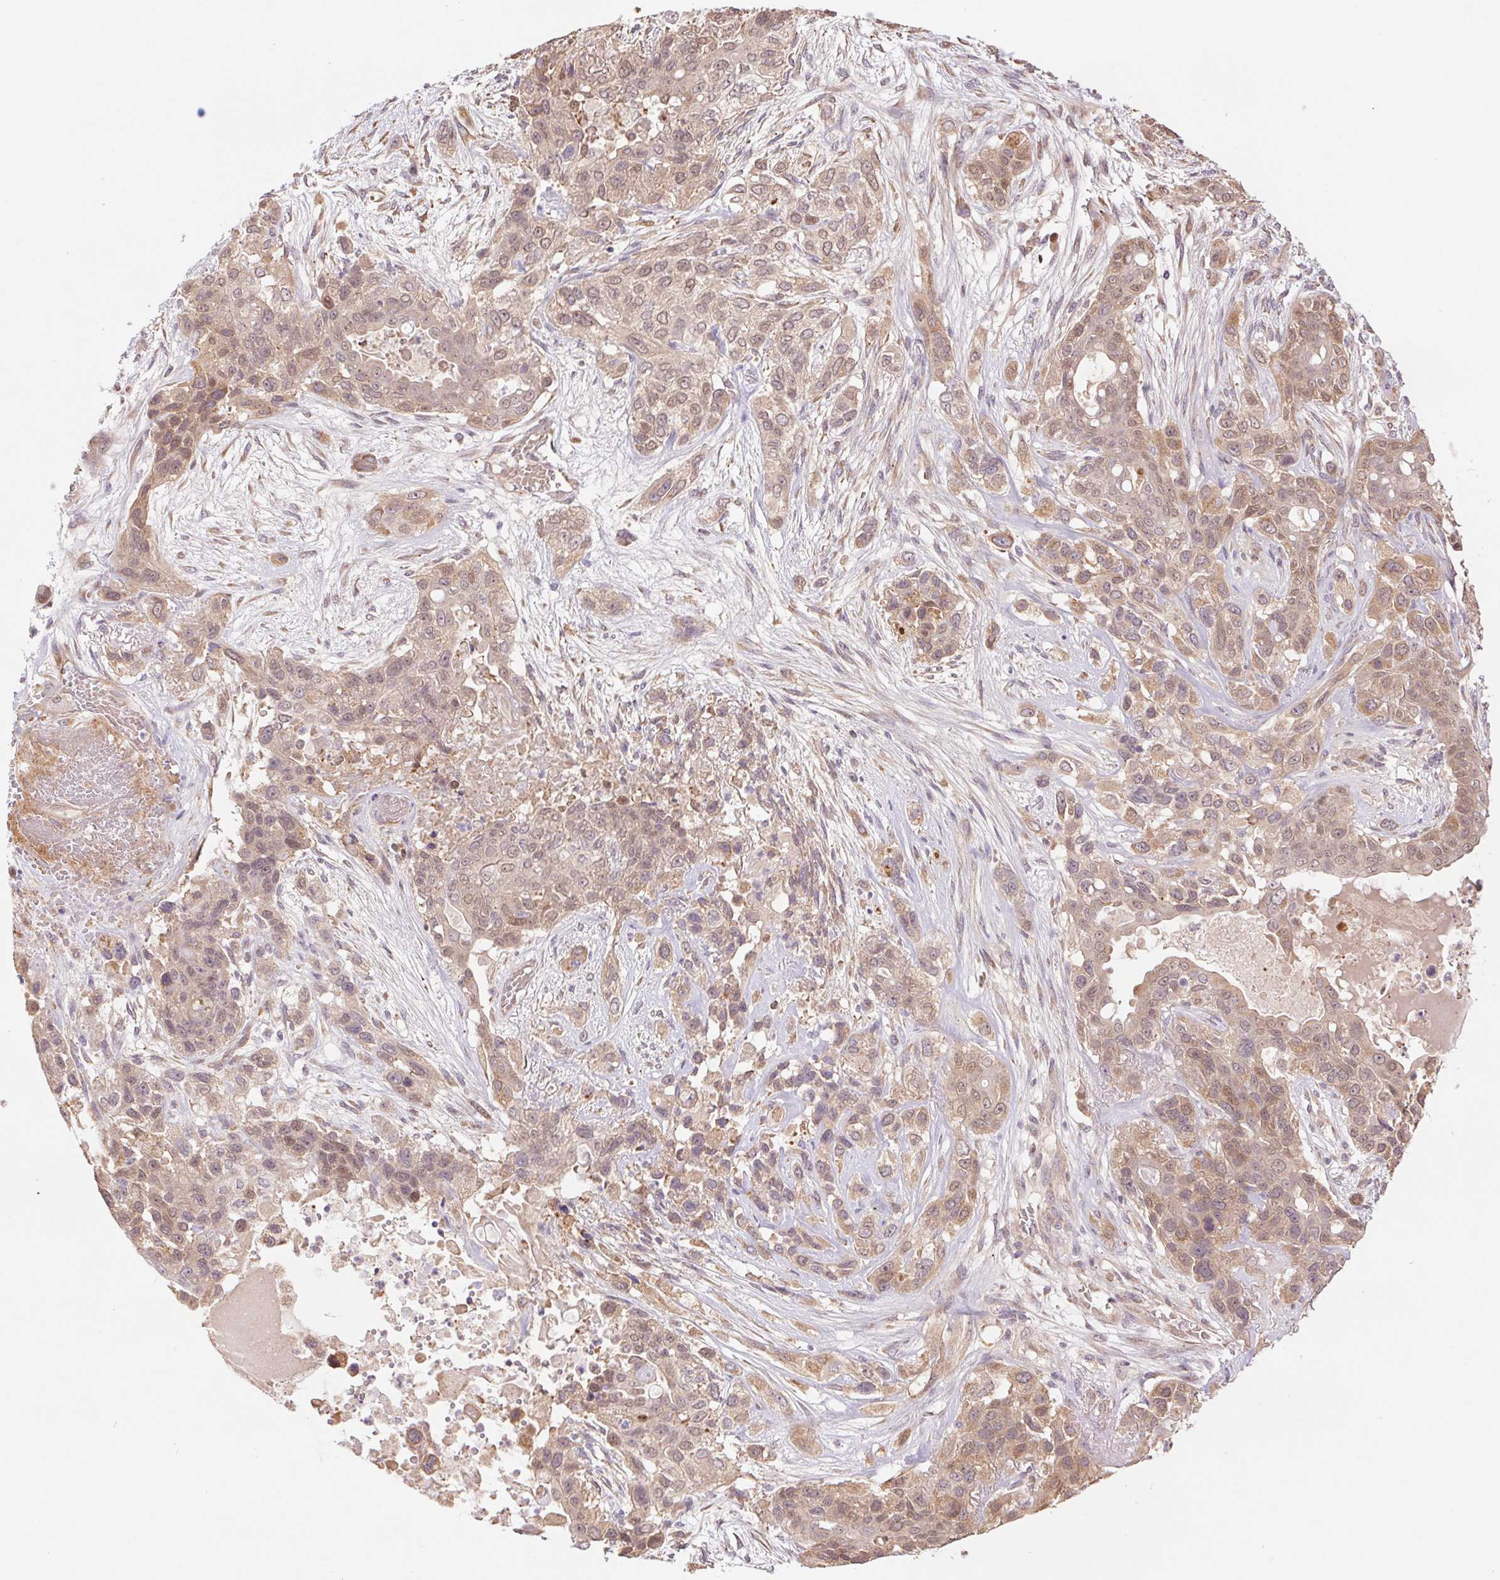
{"staining": {"intensity": "weak", "quantity": "25%-75%", "location": "cytoplasmic/membranous,nuclear"}, "tissue": "lung cancer", "cell_type": "Tumor cells", "image_type": "cancer", "snomed": [{"axis": "morphology", "description": "Squamous cell carcinoma, NOS"}, {"axis": "topography", "description": "Lung"}], "caption": "Tumor cells display low levels of weak cytoplasmic/membranous and nuclear positivity in about 25%-75% of cells in squamous cell carcinoma (lung).", "gene": "RRM1", "patient": {"sex": "female", "age": 70}}